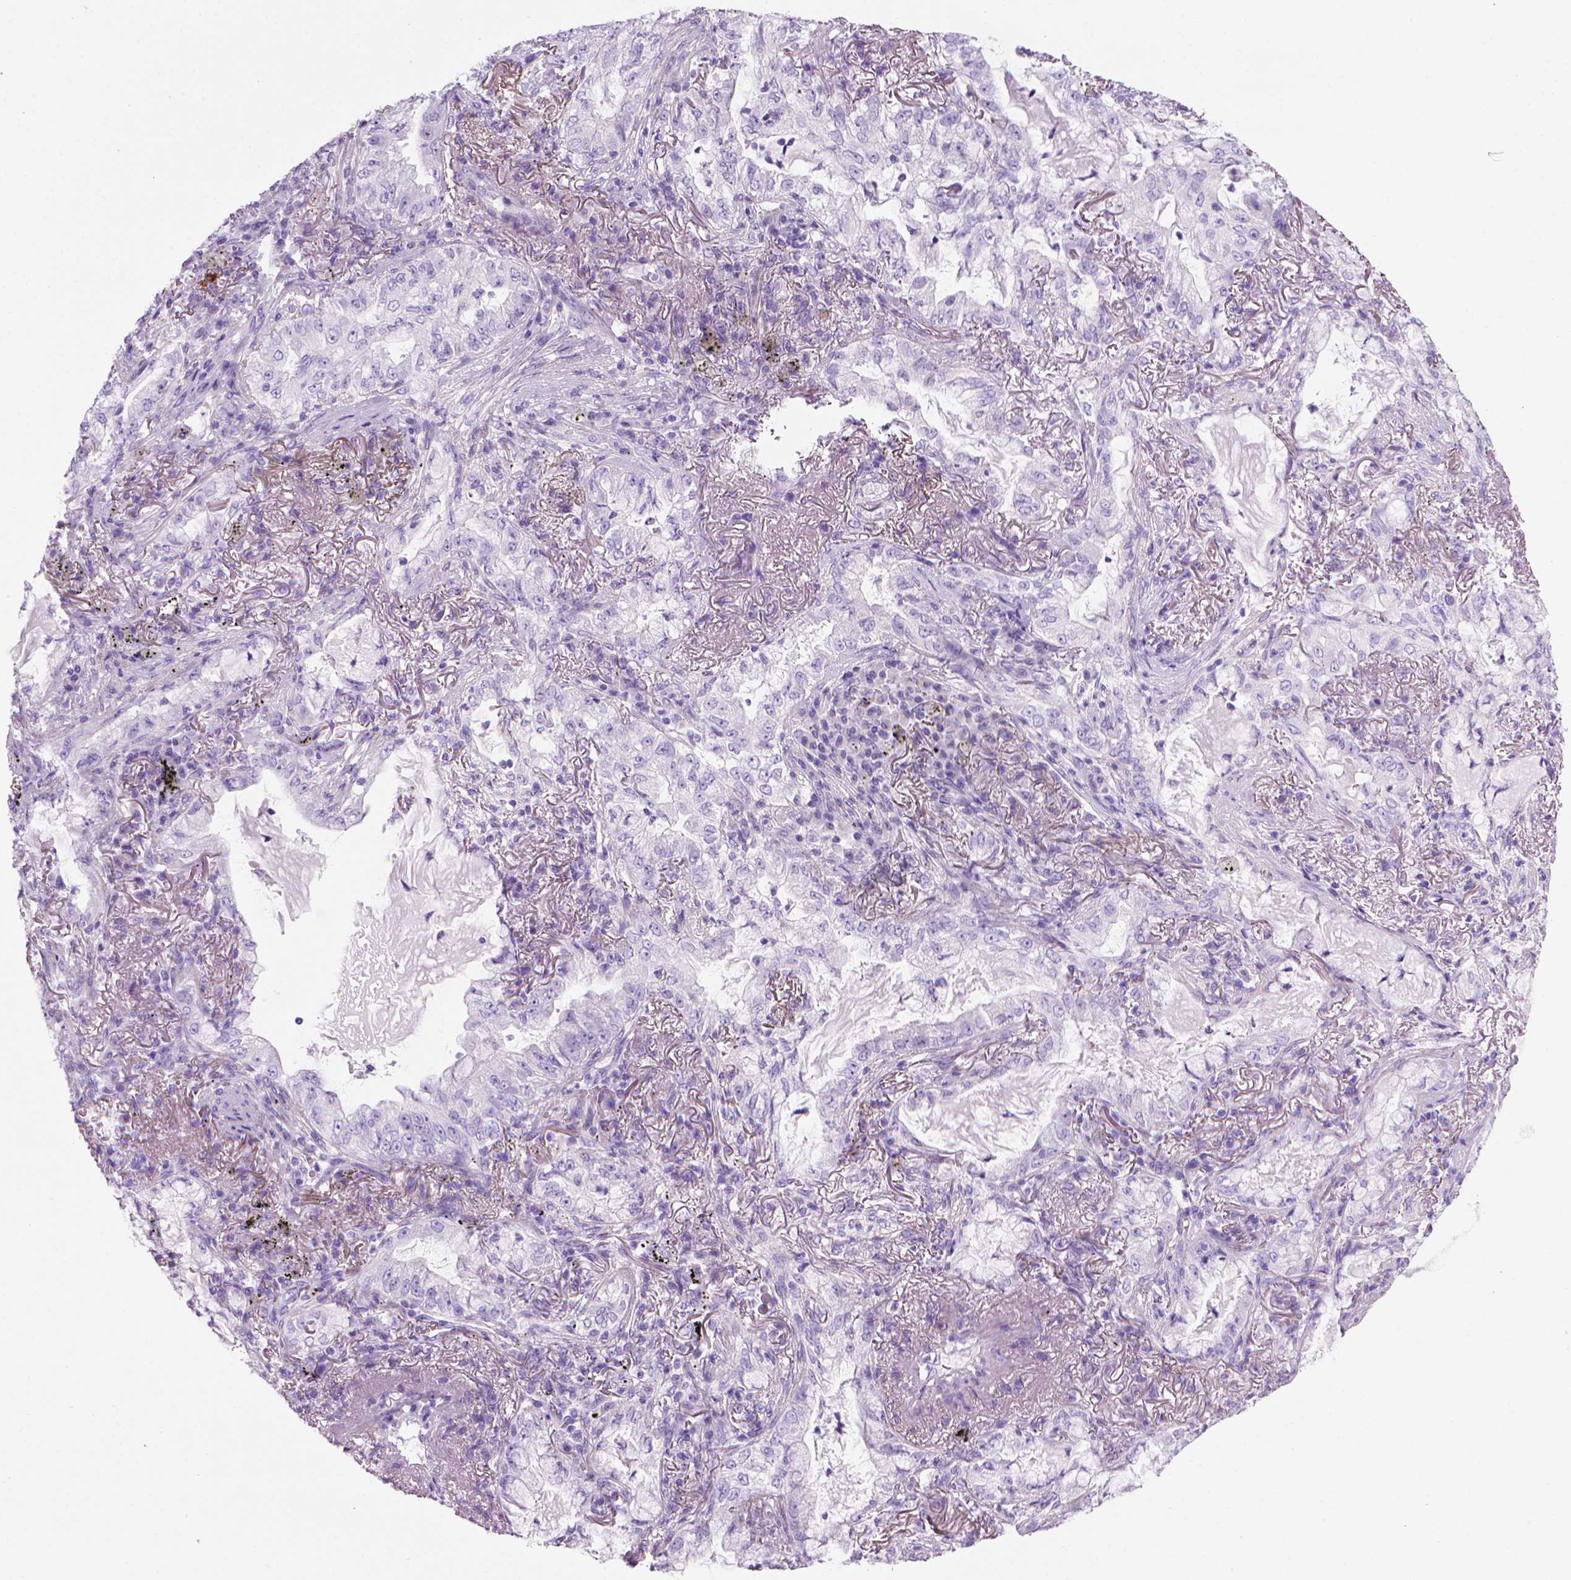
{"staining": {"intensity": "negative", "quantity": "none", "location": "none"}, "tissue": "lung cancer", "cell_type": "Tumor cells", "image_type": "cancer", "snomed": [{"axis": "morphology", "description": "Adenocarcinoma, NOS"}, {"axis": "topography", "description": "Lung"}], "caption": "A photomicrograph of lung cancer (adenocarcinoma) stained for a protein demonstrates no brown staining in tumor cells. (DAB IHC, high magnification).", "gene": "ARHGEF33", "patient": {"sex": "female", "age": 73}}